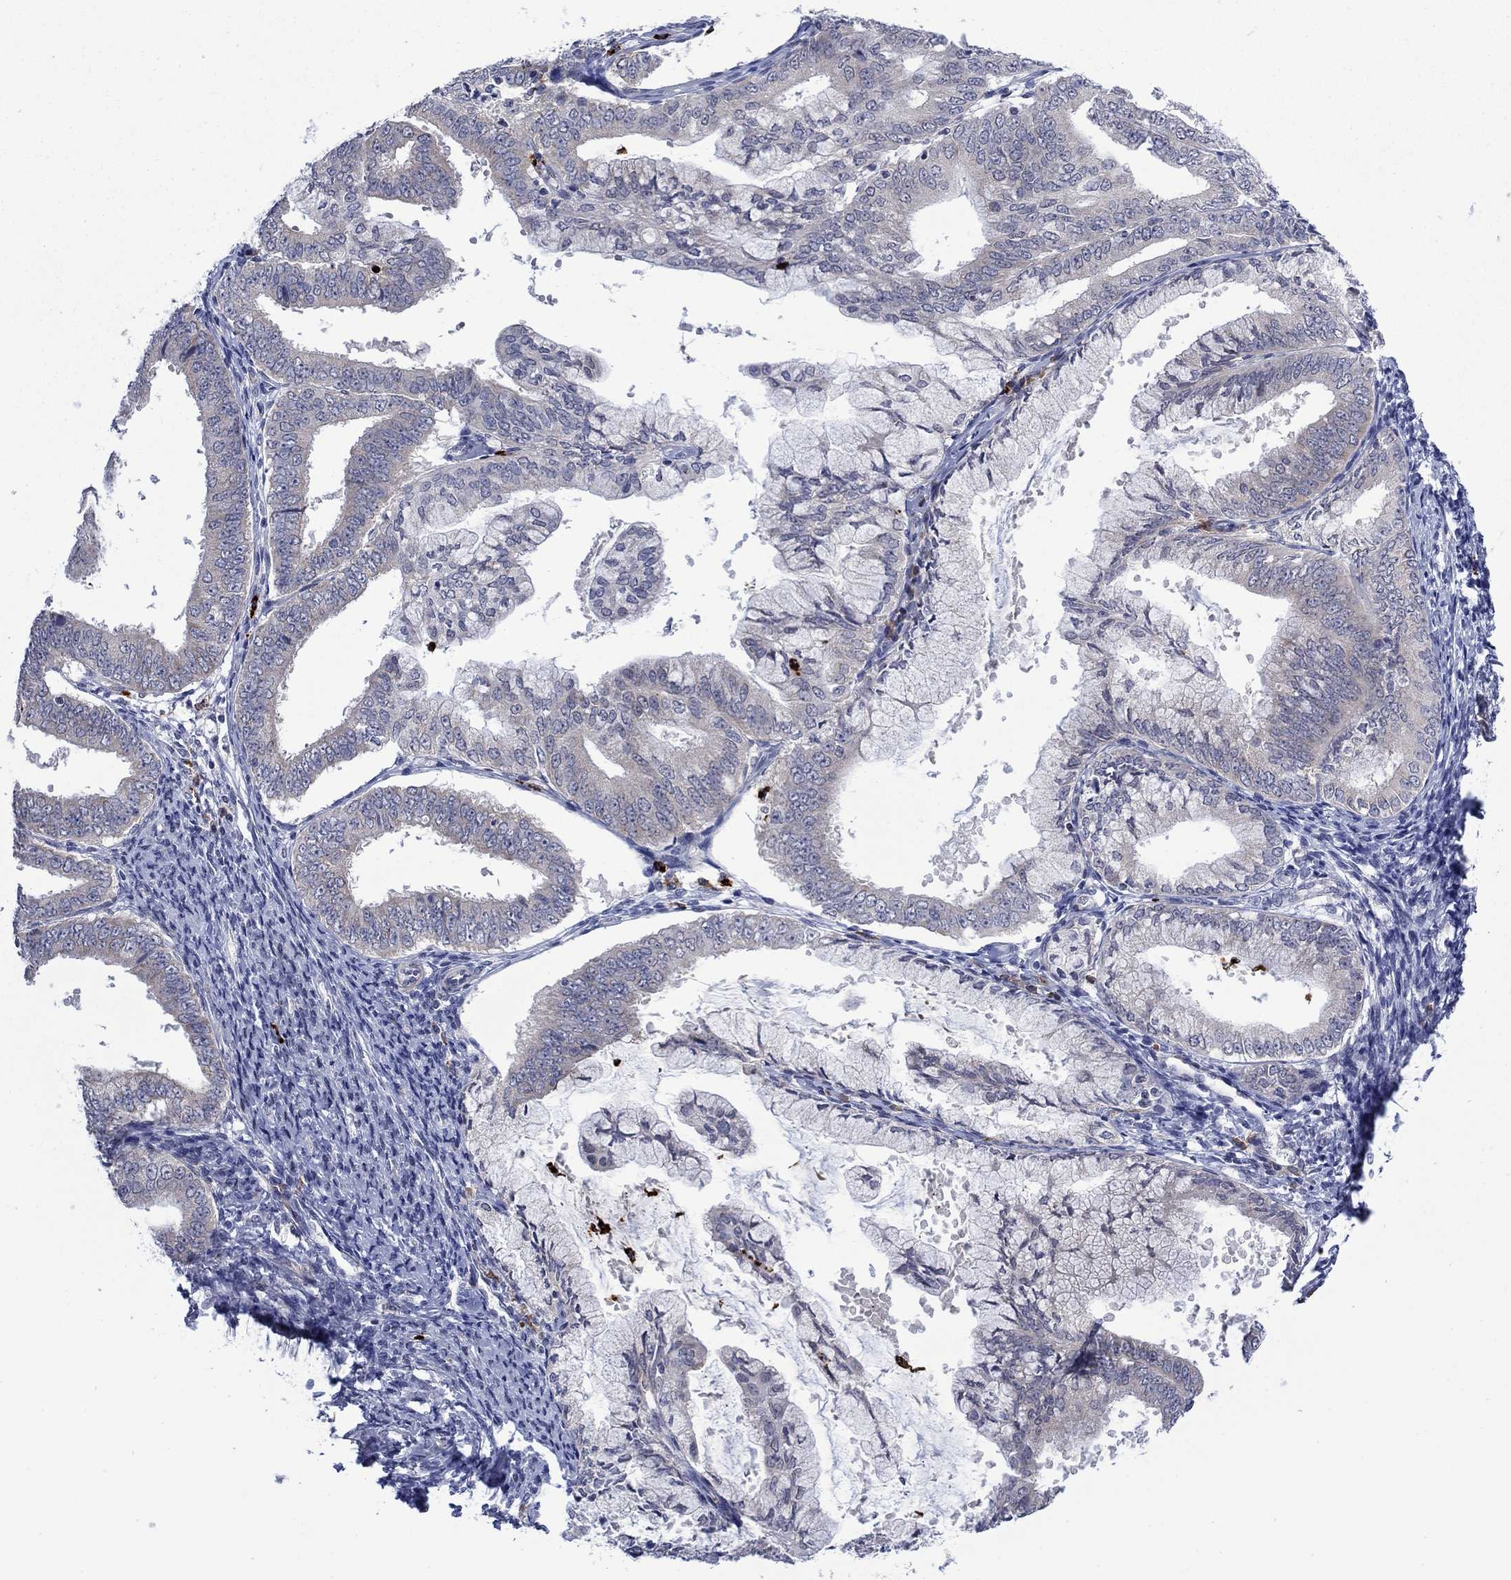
{"staining": {"intensity": "negative", "quantity": "none", "location": "none"}, "tissue": "endometrial cancer", "cell_type": "Tumor cells", "image_type": "cancer", "snomed": [{"axis": "morphology", "description": "Adenocarcinoma, NOS"}, {"axis": "topography", "description": "Endometrium"}], "caption": "This is a histopathology image of immunohistochemistry staining of adenocarcinoma (endometrial), which shows no staining in tumor cells.", "gene": "MTRFR", "patient": {"sex": "female", "age": 63}}